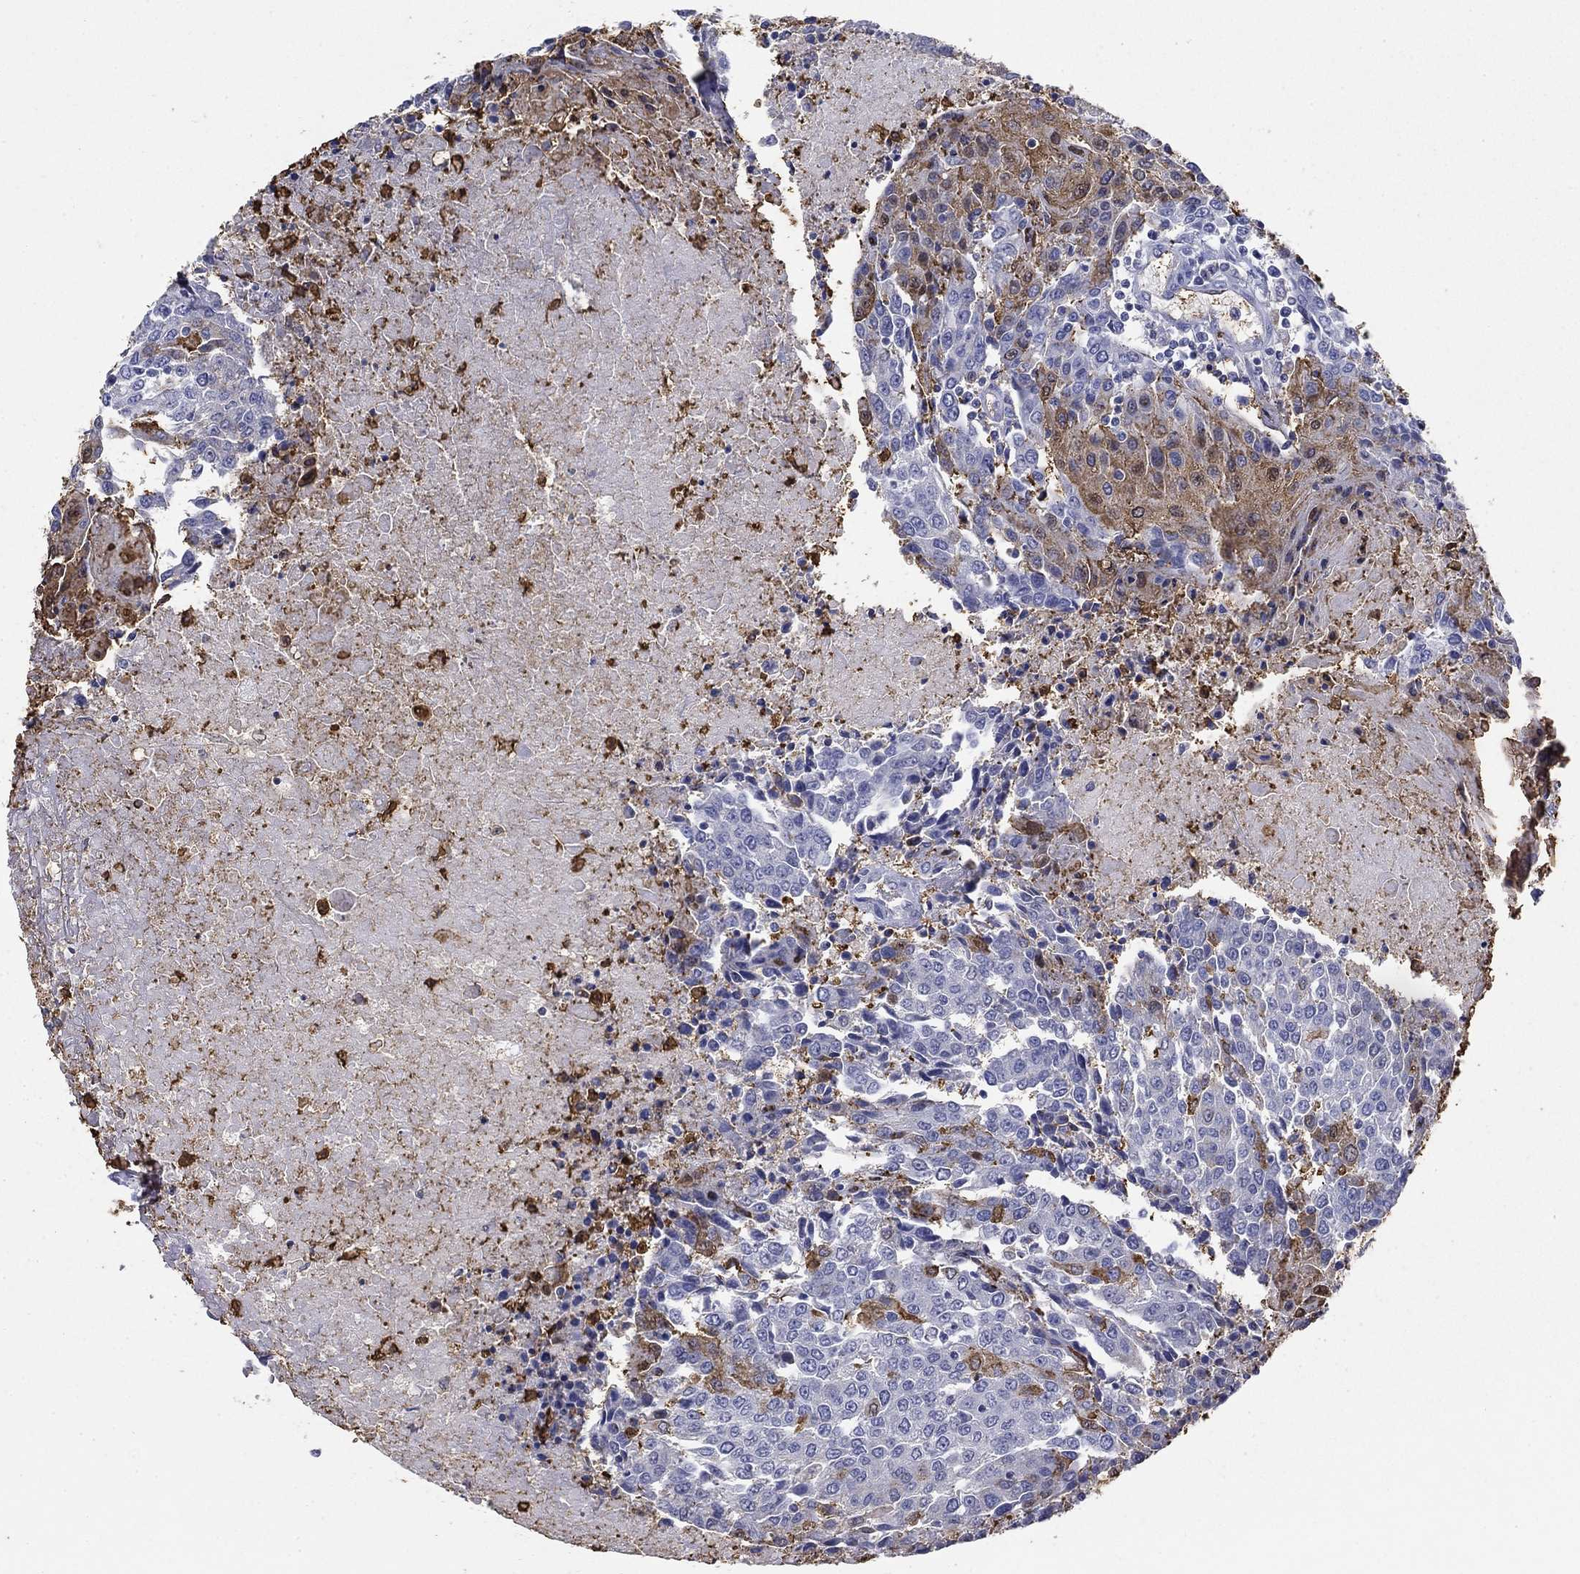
{"staining": {"intensity": "moderate", "quantity": "<25%", "location": "cytoplasmic/membranous"}, "tissue": "urothelial cancer", "cell_type": "Tumor cells", "image_type": "cancer", "snomed": [{"axis": "morphology", "description": "Urothelial carcinoma, High grade"}, {"axis": "topography", "description": "Urinary bladder"}], "caption": "Tumor cells display low levels of moderate cytoplasmic/membranous staining in about <25% of cells in human urothelial cancer.", "gene": "IGSF8", "patient": {"sex": "female", "age": 85}}